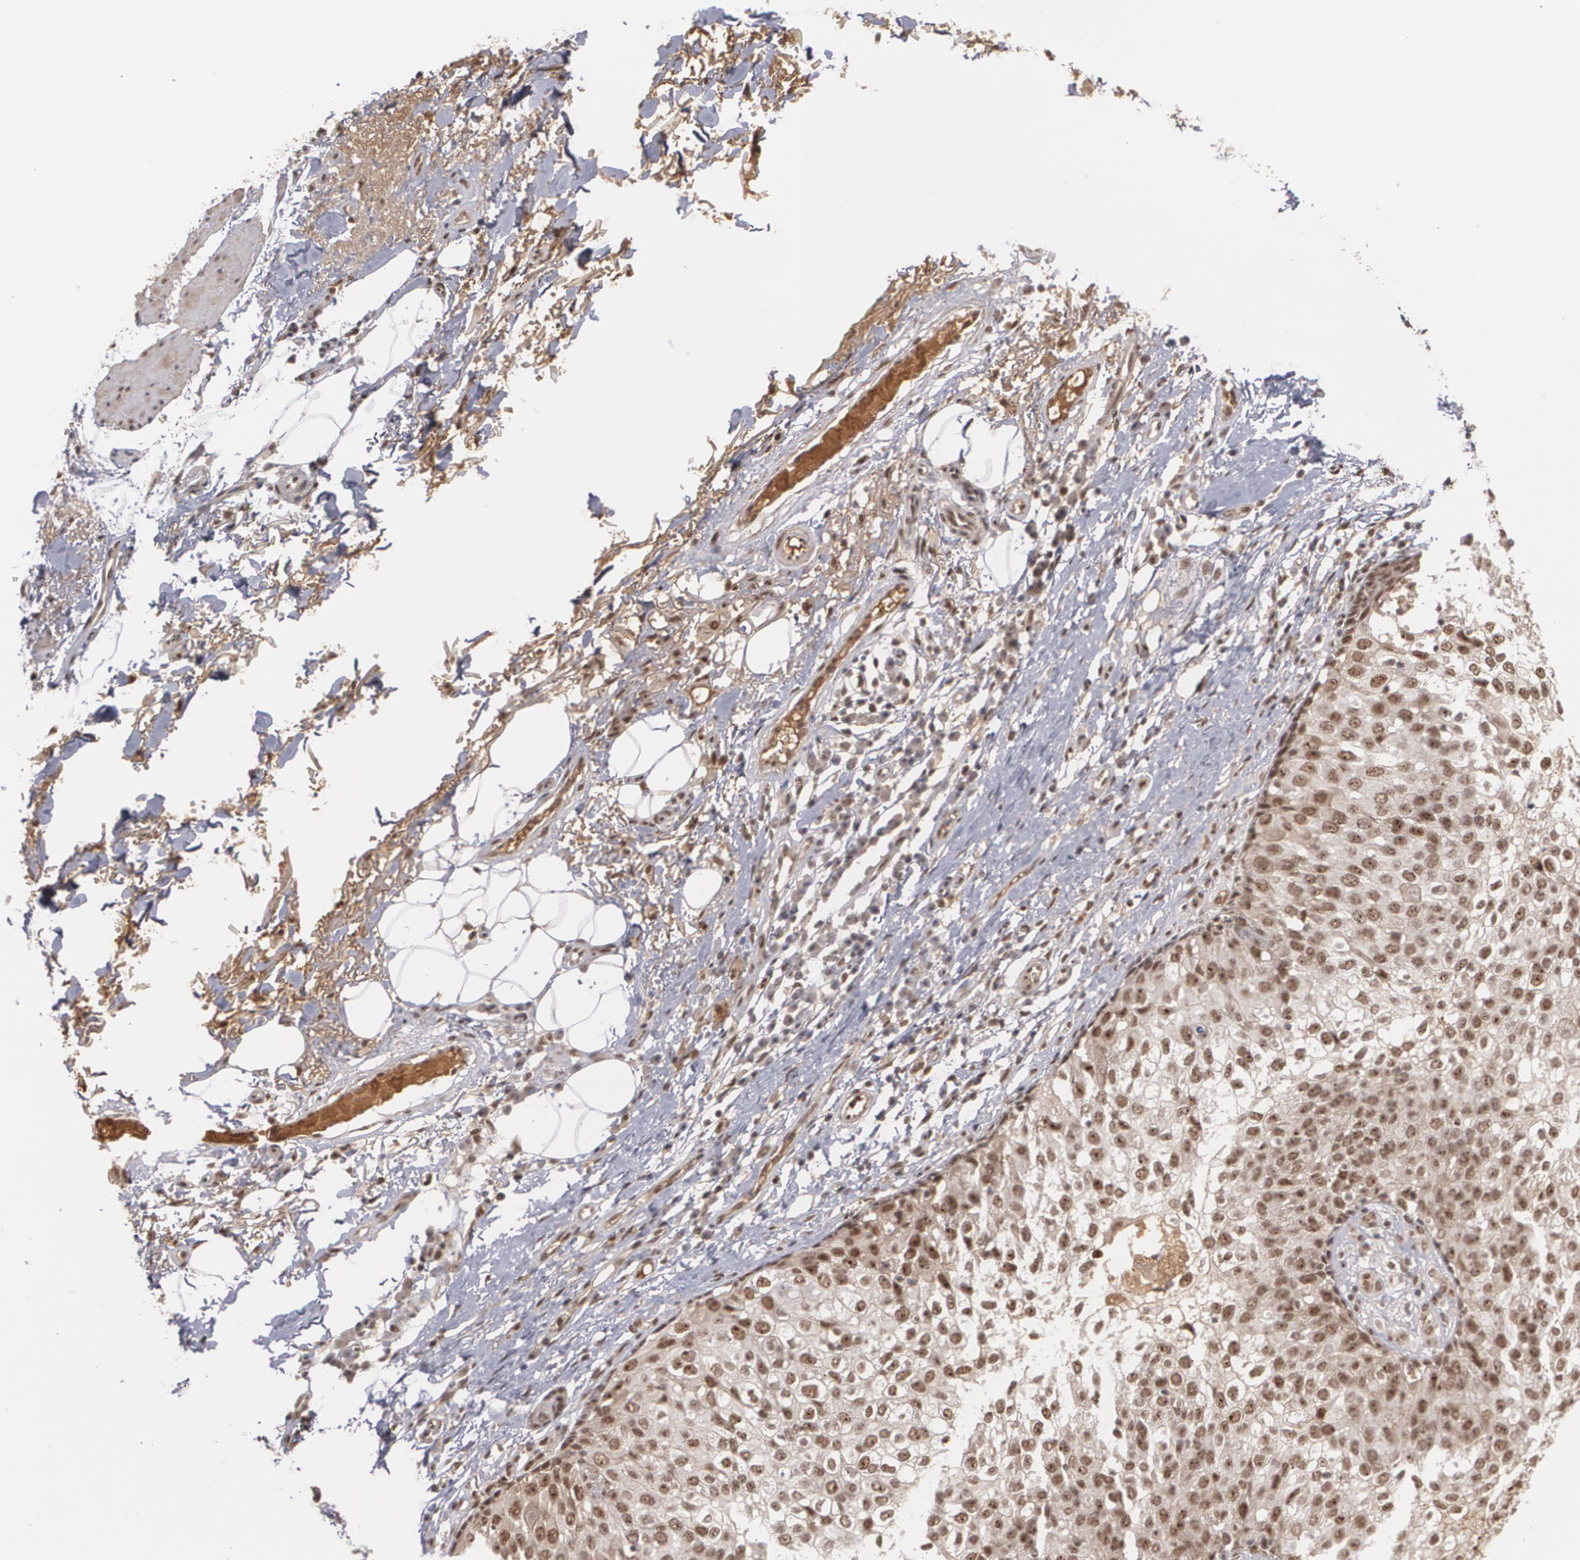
{"staining": {"intensity": "moderate", "quantity": ">75%", "location": "nuclear"}, "tissue": "skin cancer", "cell_type": "Tumor cells", "image_type": "cancer", "snomed": [{"axis": "morphology", "description": "Squamous cell carcinoma, NOS"}, {"axis": "topography", "description": "Skin"}], "caption": "A high-resolution micrograph shows IHC staining of squamous cell carcinoma (skin), which demonstrates moderate nuclear expression in approximately >75% of tumor cells.", "gene": "ZNF234", "patient": {"sex": "male", "age": 87}}